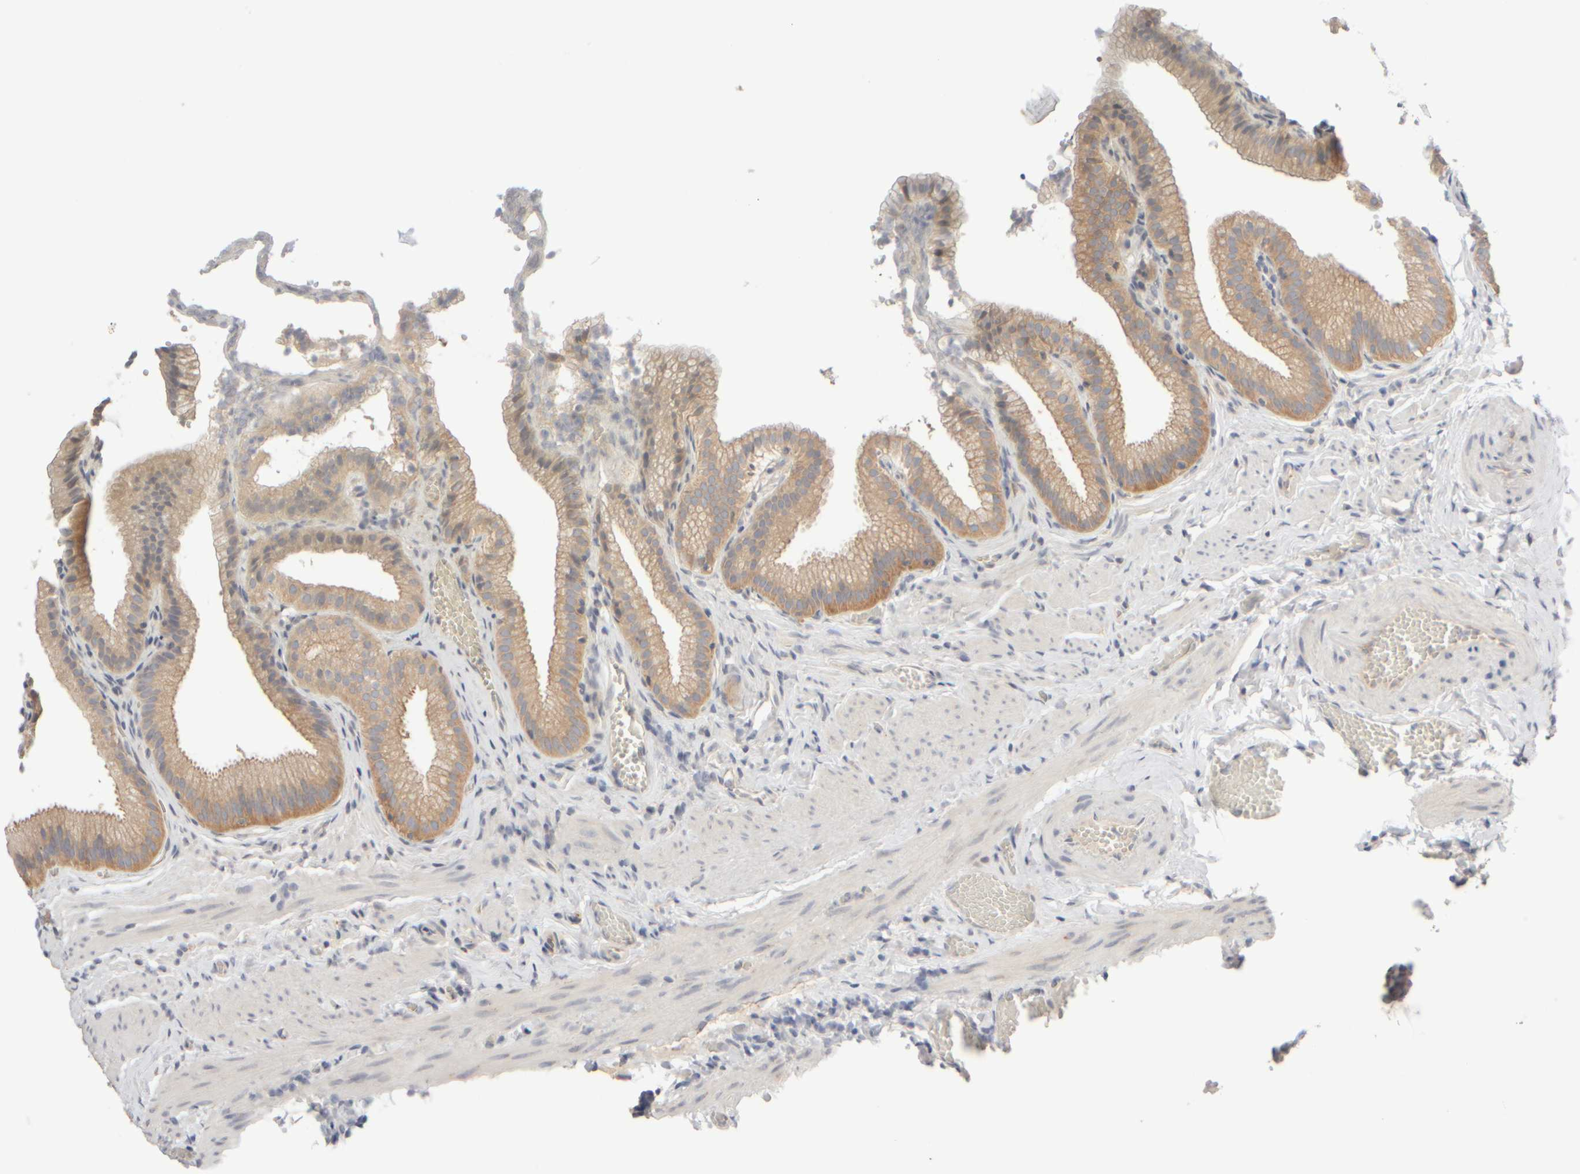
{"staining": {"intensity": "moderate", "quantity": ">75%", "location": "cytoplasmic/membranous"}, "tissue": "gallbladder", "cell_type": "Glandular cells", "image_type": "normal", "snomed": [{"axis": "morphology", "description": "Normal tissue, NOS"}, {"axis": "topography", "description": "Gallbladder"}], "caption": "Immunohistochemical staining of benign gallbladder demonstrates >75% levels of moderate cytoplasmic/membranous protein positivity in approximately >75% of glandular cells. Immunohistochemistry stains the protein in brown and the nuclei are stained blue.", "gene": "GOPC", "patient": {"sex": "male", "age": 38}}